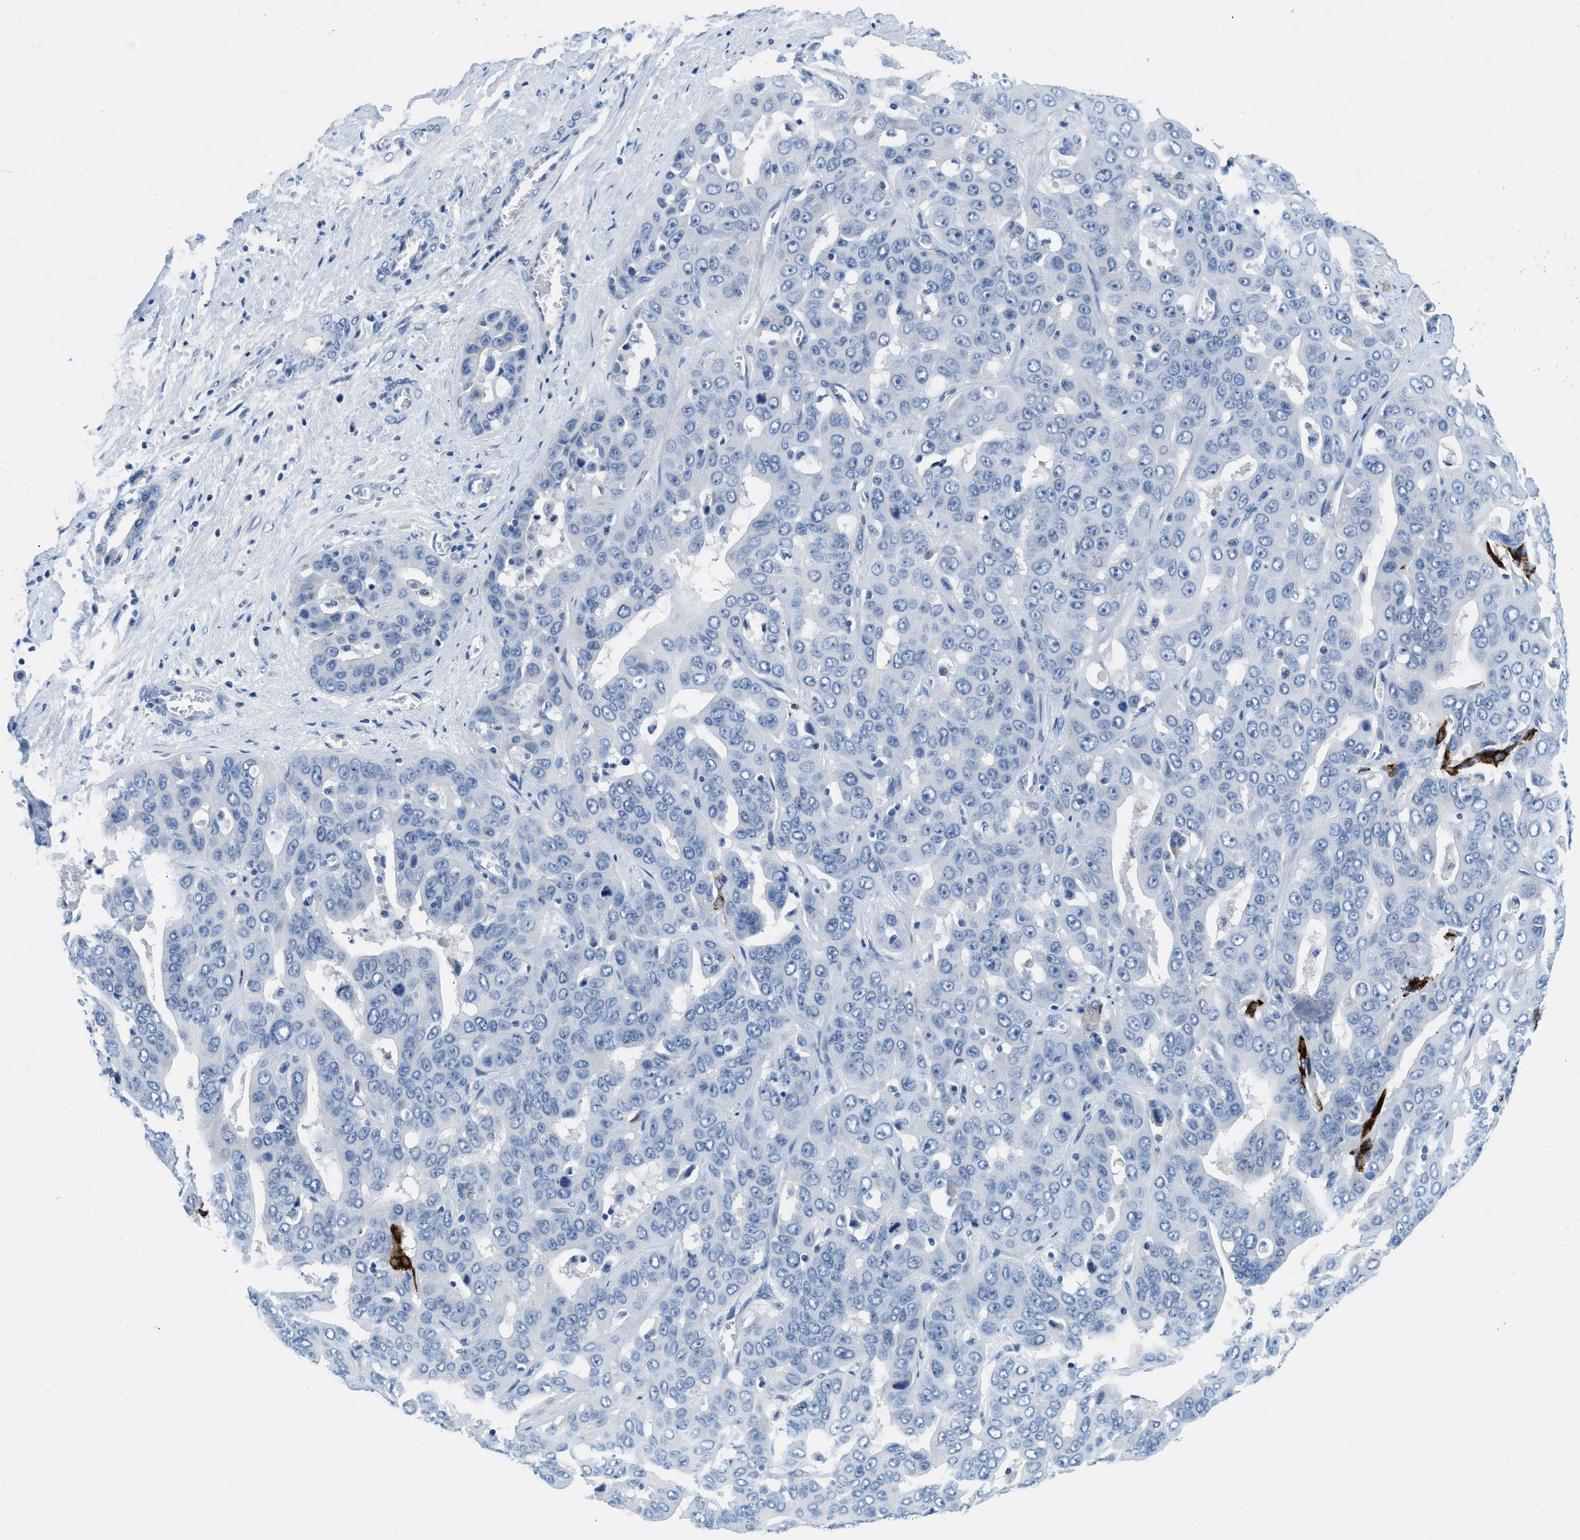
{"staining": {"intensity": "negative", "quantity": "none", "location": "none"}, "tissue": "liver cancer", "cell_type": "Tumor cells", "image_type": "cancer", "snomed": [{"axis": "morphology", "description": "Cholangiocarcinoma"}, {"axis": "topography", "description": "Liver"}], "caption": "High power microscopy micrograph of an immunohistochemistry photomicrograph of liver cholangiocarcinoma, revealing no significant expression in tumor cells.", "gene": "MBL2", "patient": {"sex": "female", "age": 52}}